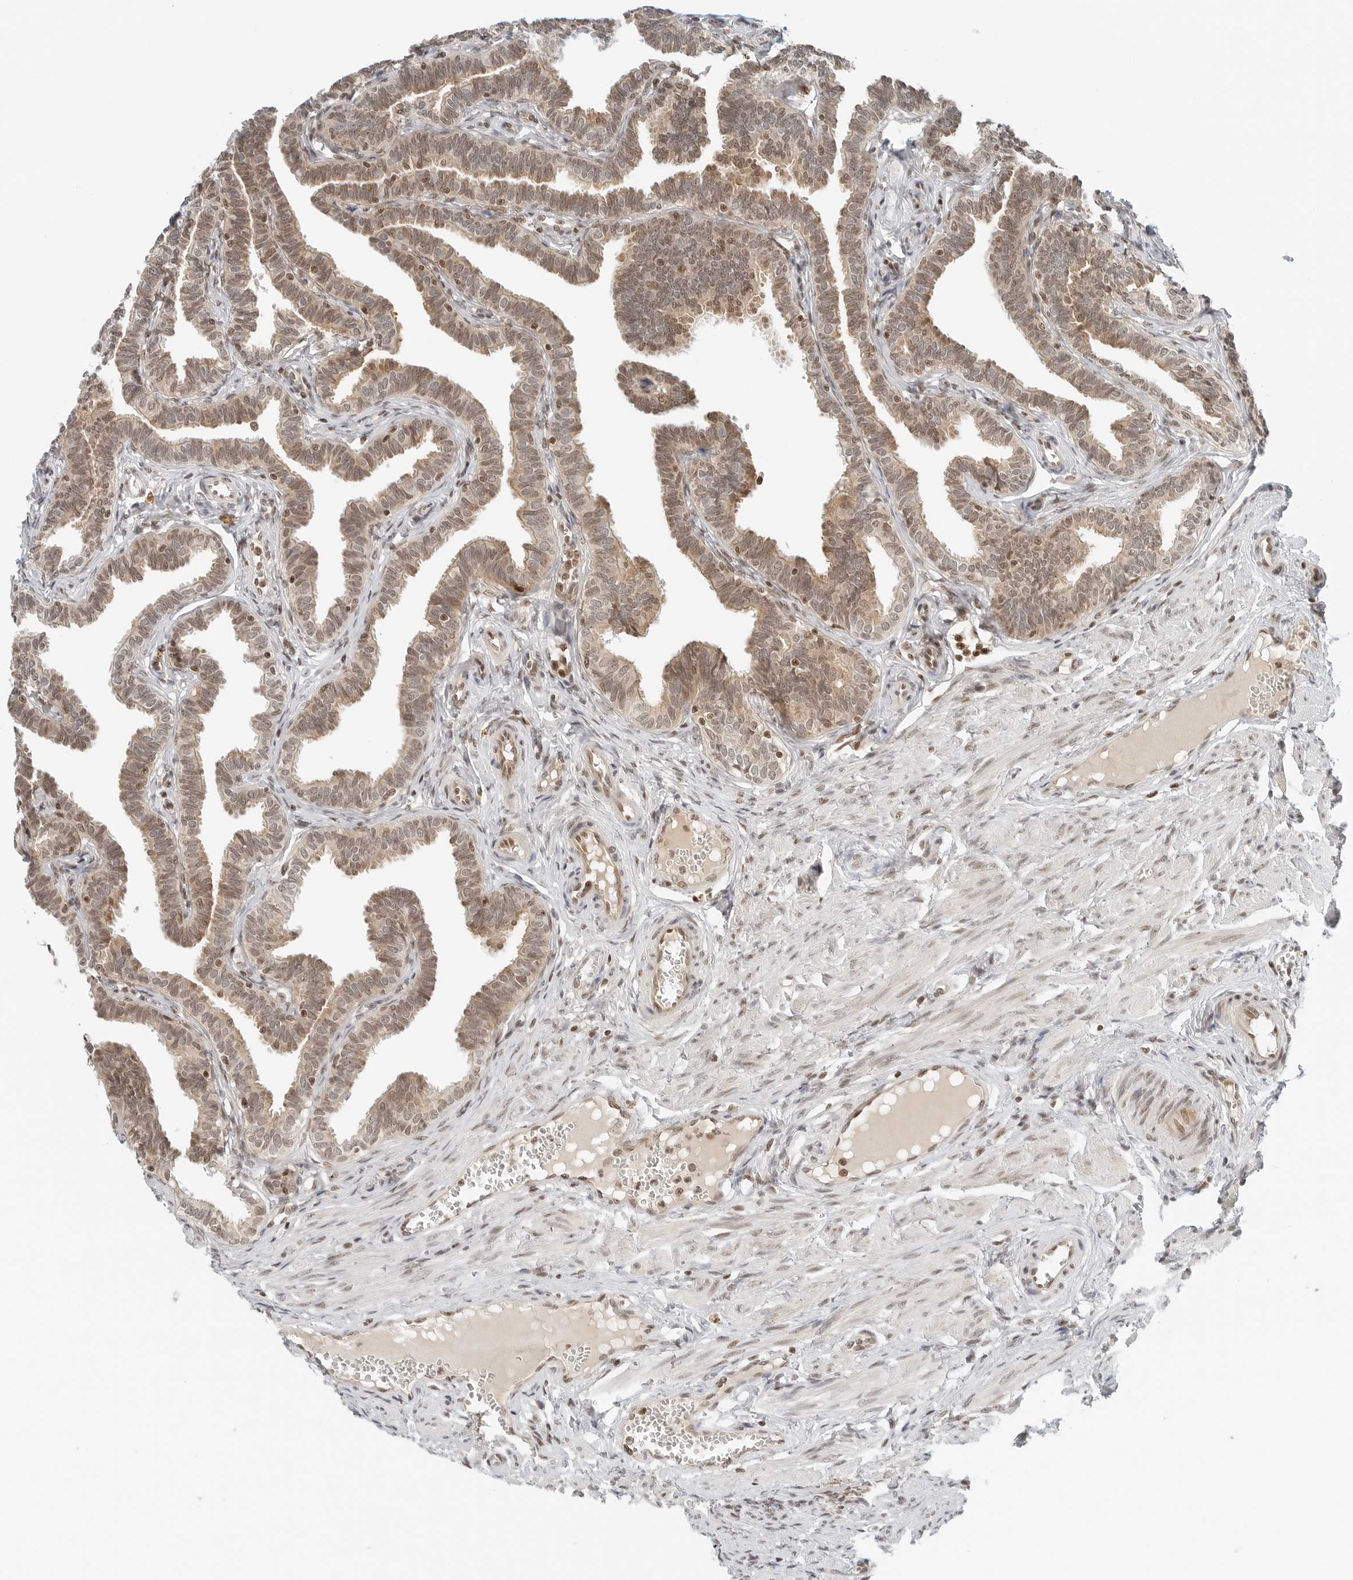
{"staining": {"intensity": "moderate", "quantity": ">75%", "location": "cytoplasmic/membranous,nuclear"}, "tissue": "fallopian tube", "cell_type": "Glandular cells", "image_type": "normal", "snomed": [{"axis": "morphology", "description": "Normal tissue, NOS"}, {"axis": "topography", "description": "Fallopian tube"}, {"axis": "topography", "description": "Ovary"}], "caption": "IHC micrograph of unremarkable fallopian tube: human fallopian tube stained using immunohistochemistry (IHC) reveals medium levels of moderate protein expression localized specifically in the cytoplasmic/membranous,nuclear of glandular cells, appearing as a cytoplasmic/membranous,nuclear brown color.", "gene": "CRTC2", "patient": {"sex": "female", "age": 23}}